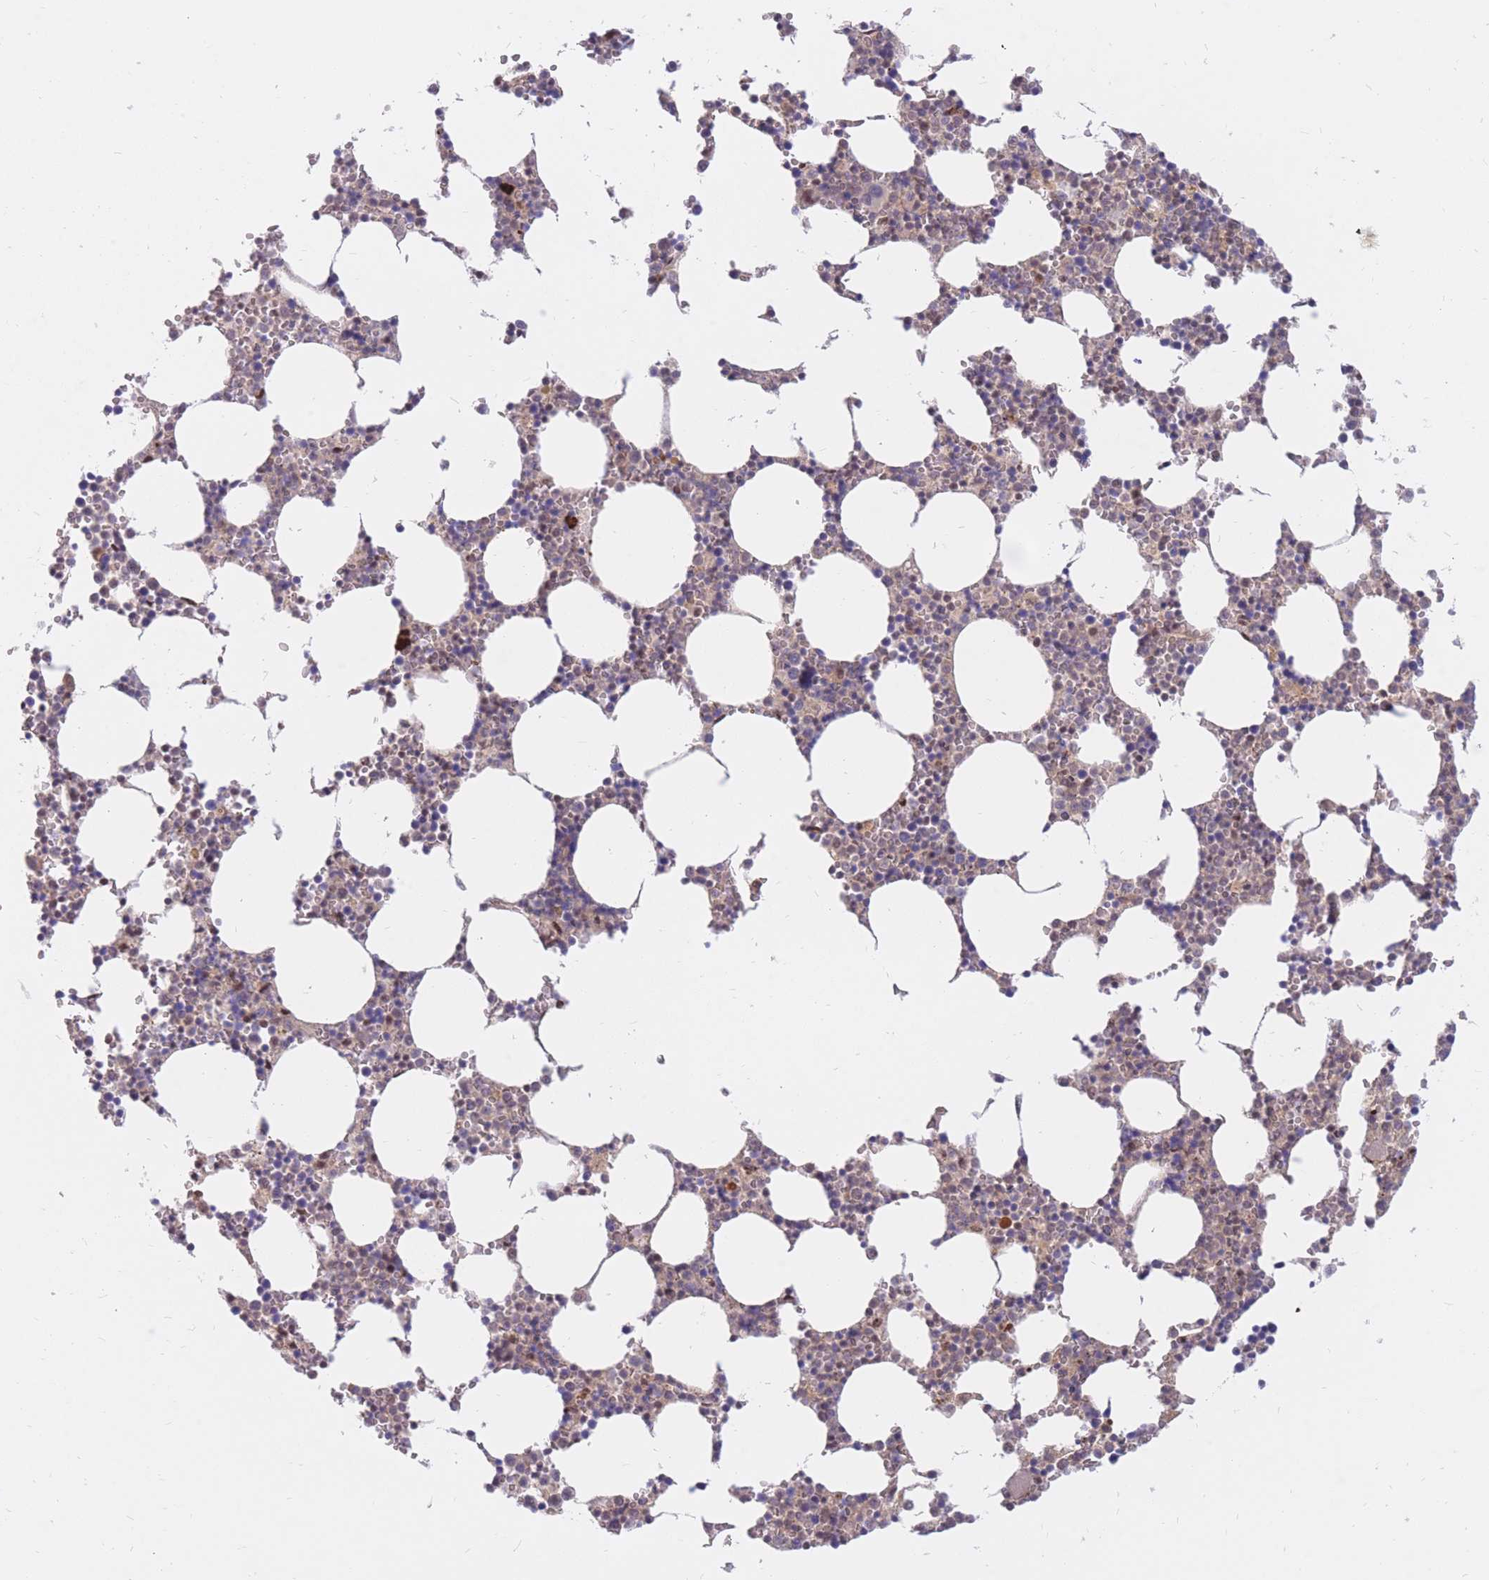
{"staining": {"intensity": "strong", "quantity": "<25%", "location": "cytoplasmic/membranous"}, "tissue": "bone marrow", "cell_type": "Hematopoietic cells", "image_type": "normal", "snomed": [{"axis": "morphology", "description": "Normal tissue, NOS"}, {"axis": "topography", "description": "Bone marrow"}], "caption": "IHC histopathology image of normal bone marrow: human bone marrow stained using IHC shows medium levels of strong protein expression localized specifically in the cytoplasmic/membranous of hematopoietic cells, appearing as a cytoplasmic/membranous brown color.", "gene": "ERICH6B", "patient": {"sex": "female", "age": 64}}